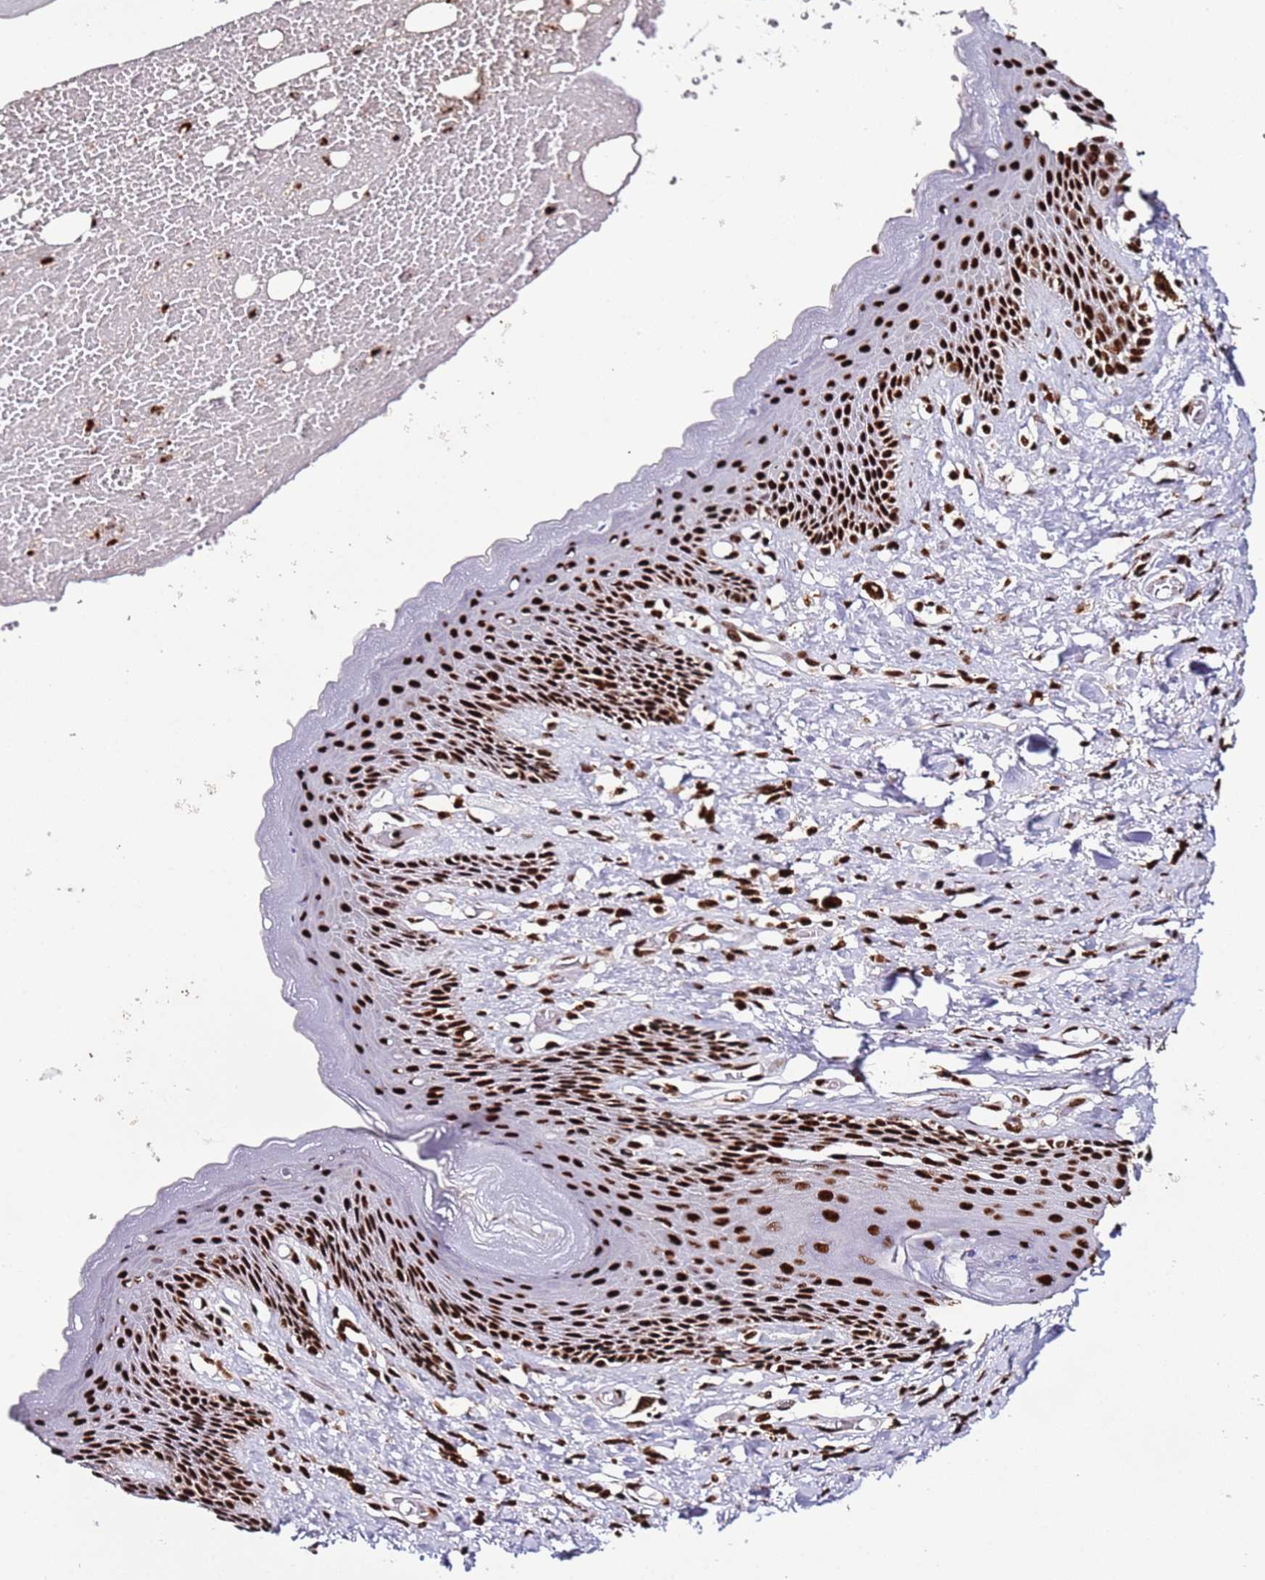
{"staining": {"intensity": "strong", "quantity": ">75%", "location": "nuclear"}, "tissue": "skin", "cell_type": "Epidermal cells", "image_type": "normal", "snomed": [{"axis": "morphology", "description": "Normal tissue, NOS"}, {"axis": "topography", "description": "Anal"}], "caption": "Strong nuclear expression is appreciated in about >75% of epidermal cells in unremarkable skin. The staining is performed using DAB brown chromogen to label protein expression. The nuclei are counter-stained blue using hematoxylin.", "gene": "C6orf226", "patient": {"sex": "female", "age": 78}}